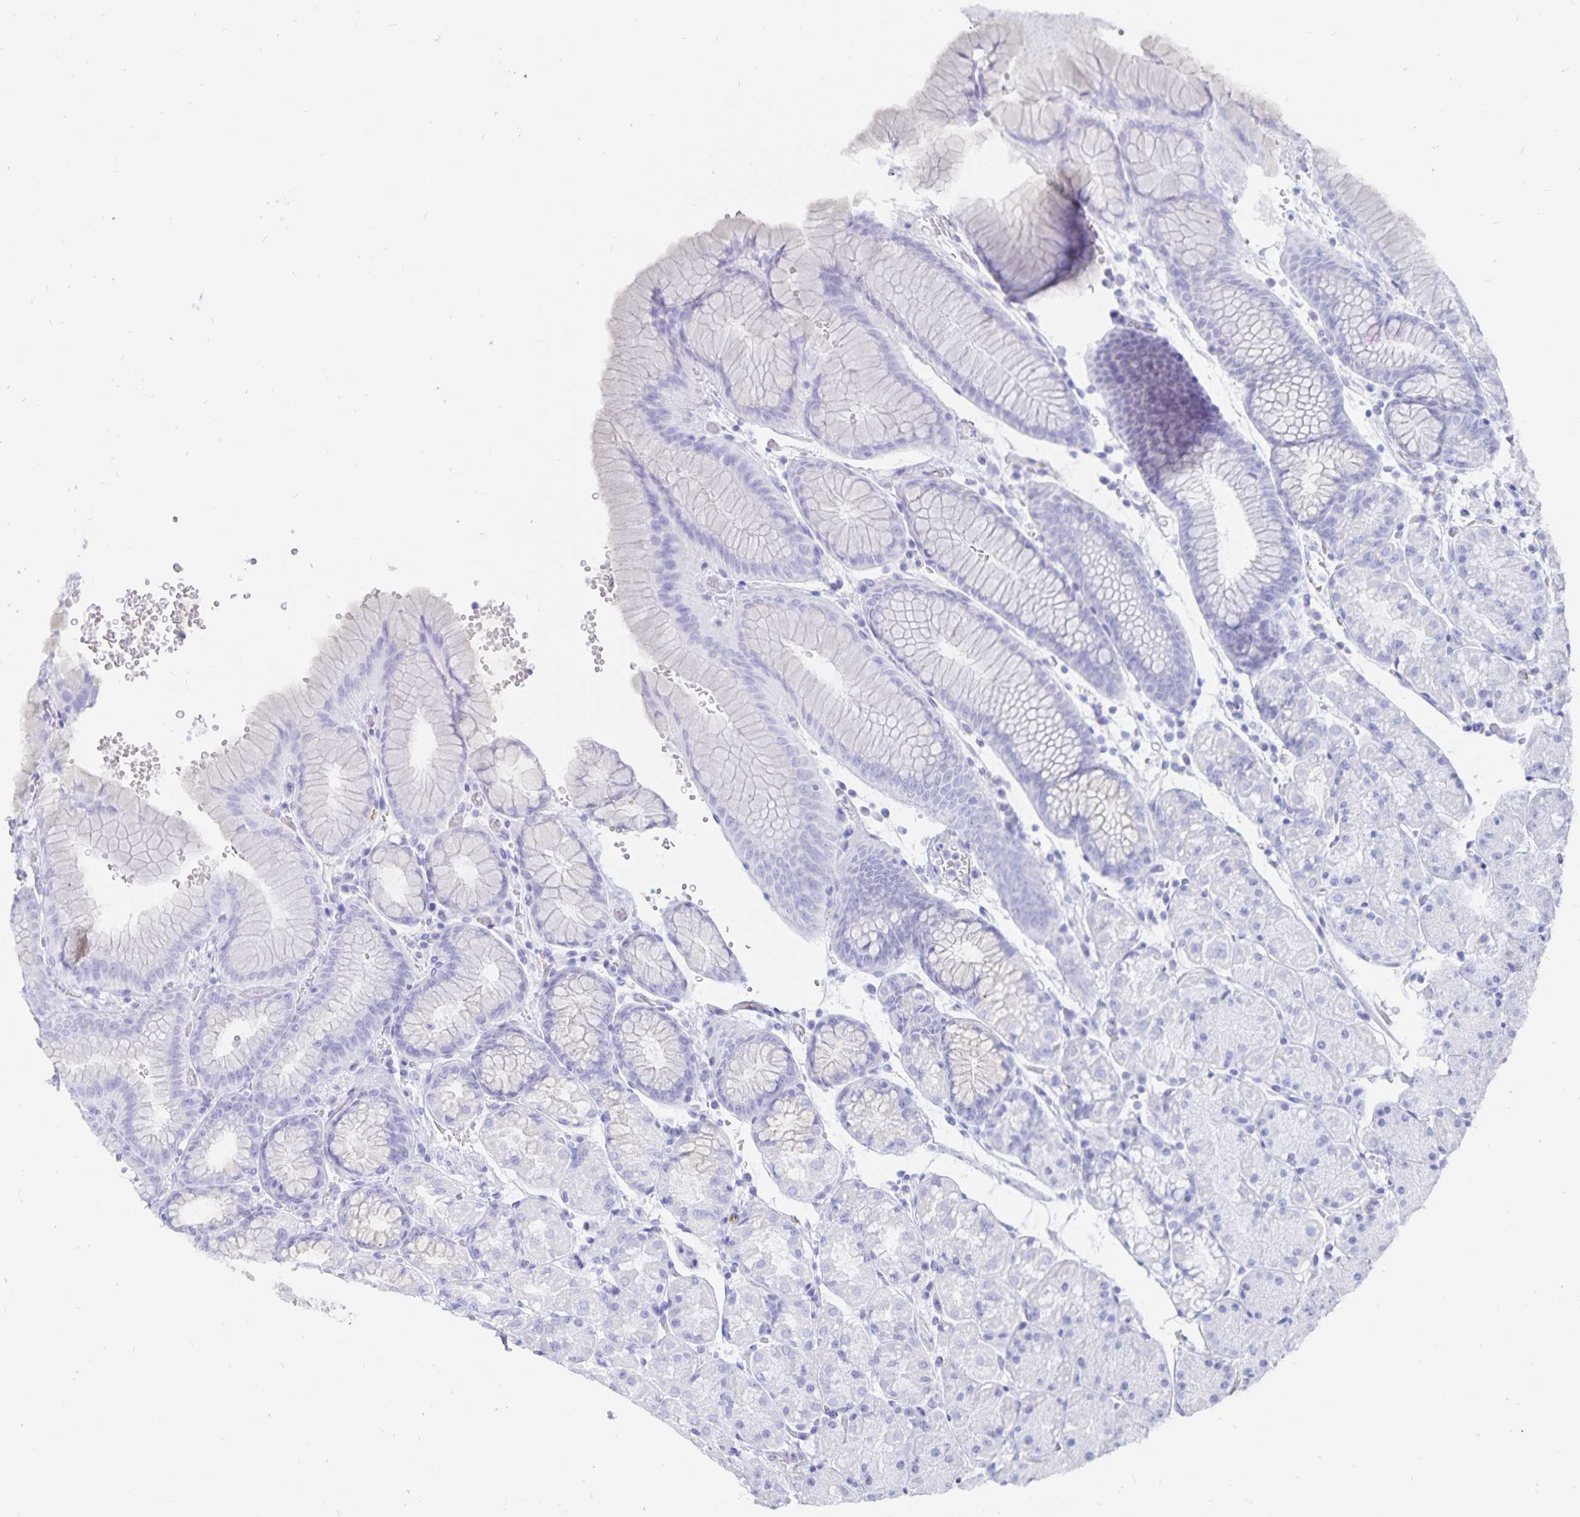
{"staining": {"intensity": "negative", "quantity": "none", "location": "none"}, "tissue": "stomach", "cell_type": "Glandular cells", "image_type": "normal", "snomed": [{"axis": "morphology", "description": "Normal tissue, NOS"}, {"axis": "topography", "description": "Stomach, upper"}, {"axis": "topography", "description": "Stomach"}], "caption": "DAB immunohistochemical staining of normal stomach demonstrates no significant staining in glandular cells.", "gene": "INSL5", "patient": {"sex": "male", "age": 76}}